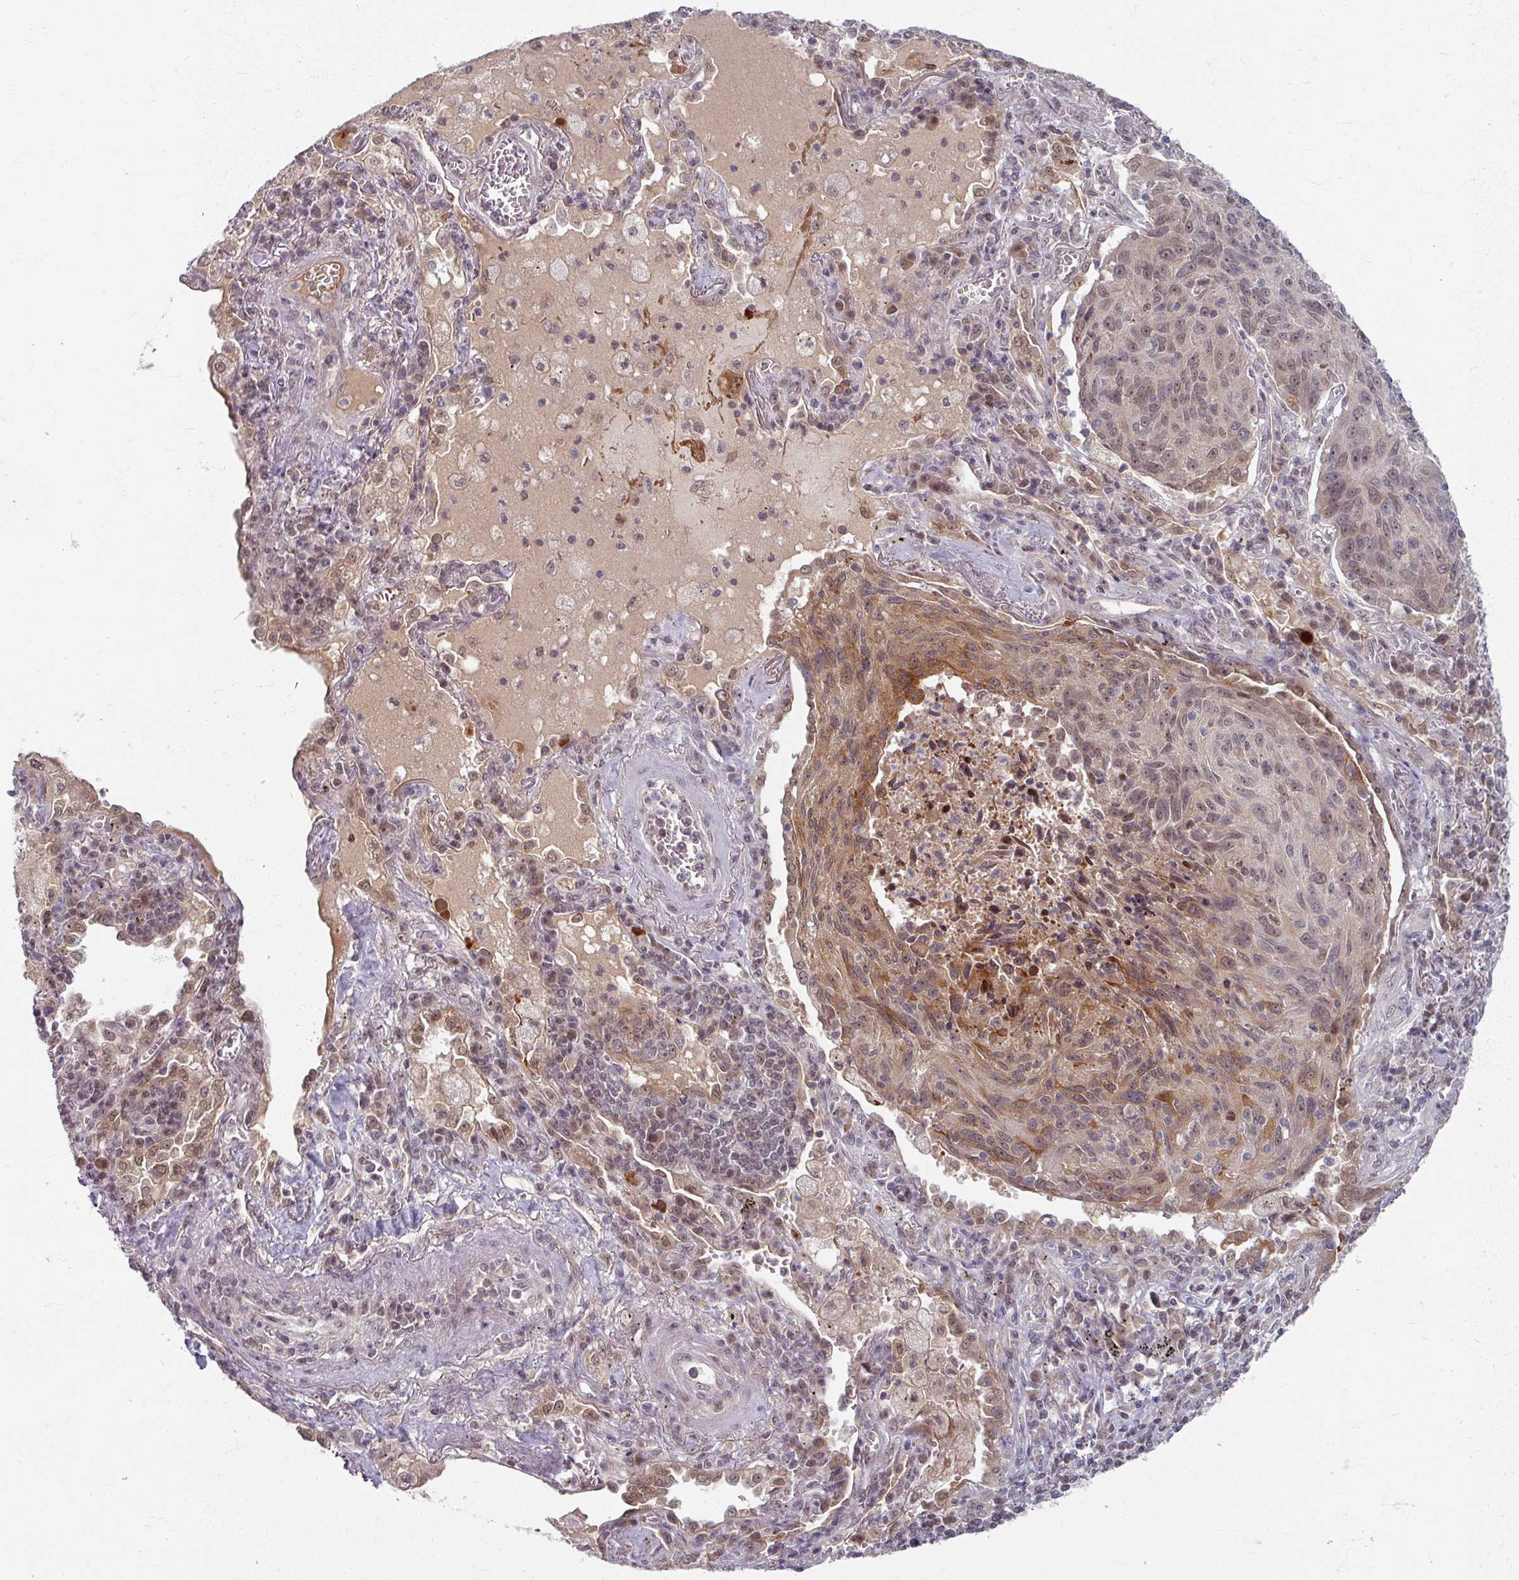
{"staining": {"intensity": "moderate", "quantity": "25%-75%", "location": "cytoplasmic/membranous,nuclear"}, "tissue": "lung cancer", "cell_type": "Tumor cells", "image_type": "cancer", "snomed": [{"axis": "morphology", "description": "Squamous cell carcinoma, NOS"}, {"axis": "topography", "description": "Lung"}], "caption": "Brown immunohistochemical staining in human squamous cell carcinoma (lung) shows moderate cytoplasmic/membranous and nuclear staining in approximately 25%-75% of tumor cells. Immunohistochemistry stains the protein of interest in brown and the nuclei are stained blue.", "gene": "KLC3", "patient": {"sex": "female", "age": 66}}